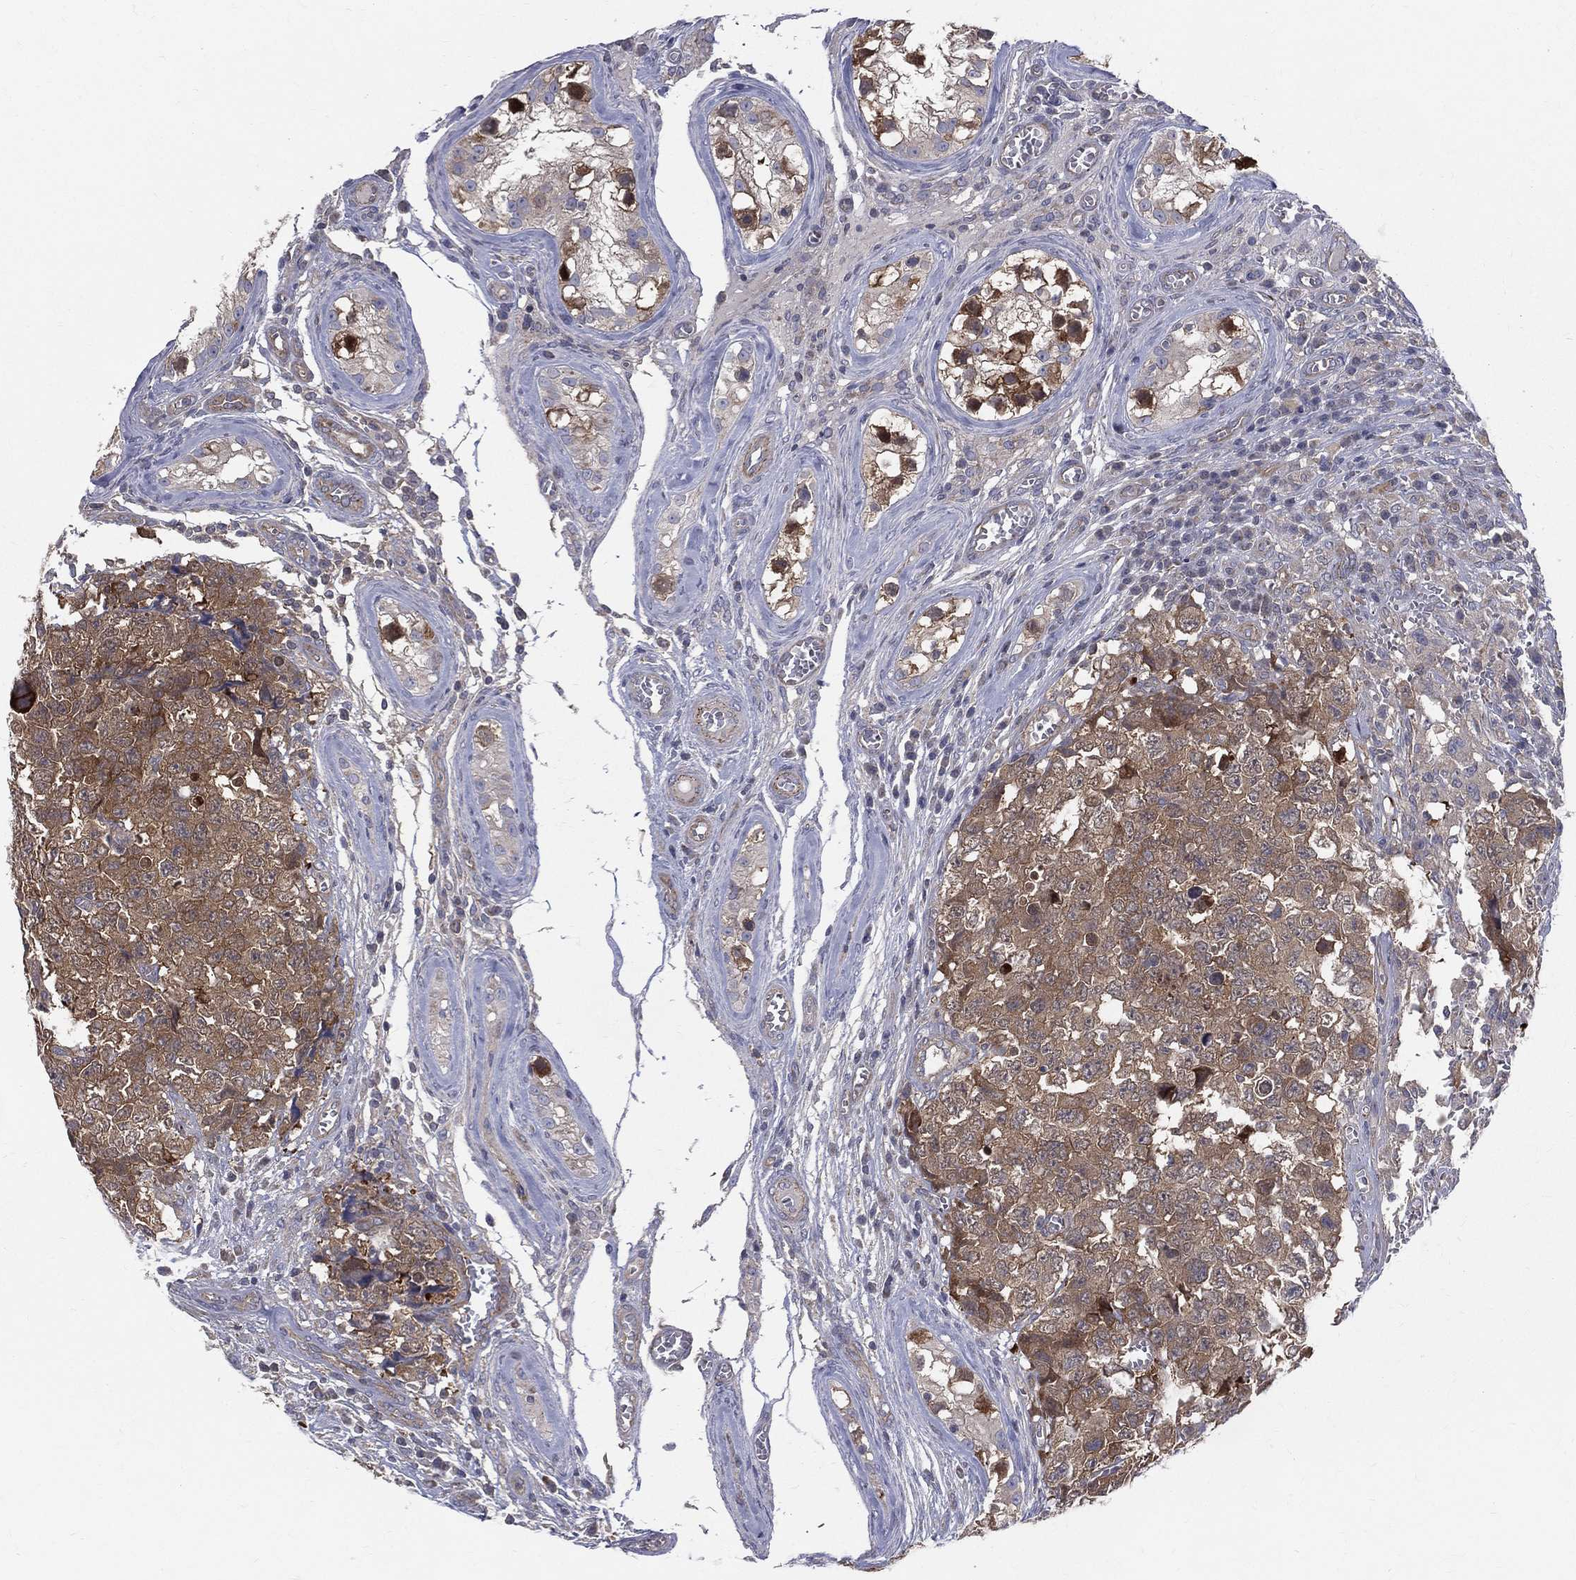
{"staining": {"intensity": "moderate", "quantity": ">75%", "location": "cytoplasmic/membranous"}, "tissue": "testis cancer", "cell_type": "Tumor cells", "image_type": "cancer", "snomed": [{"axis": "morphology", "description": "Carcinoma, Embryonal, NOS"}, {"axis": "topography", "description": "Testis"}], "caption": "An immunohistochemistry (IHC) image of tumor tissue is shown. Protein staining in brown shows moderate cytoplasmic/membranous positivity in embryonal carcinoma (testis) within tumor cells.", "gene": "POMZP3", "patient": {"sex": "male", "age": 23}}